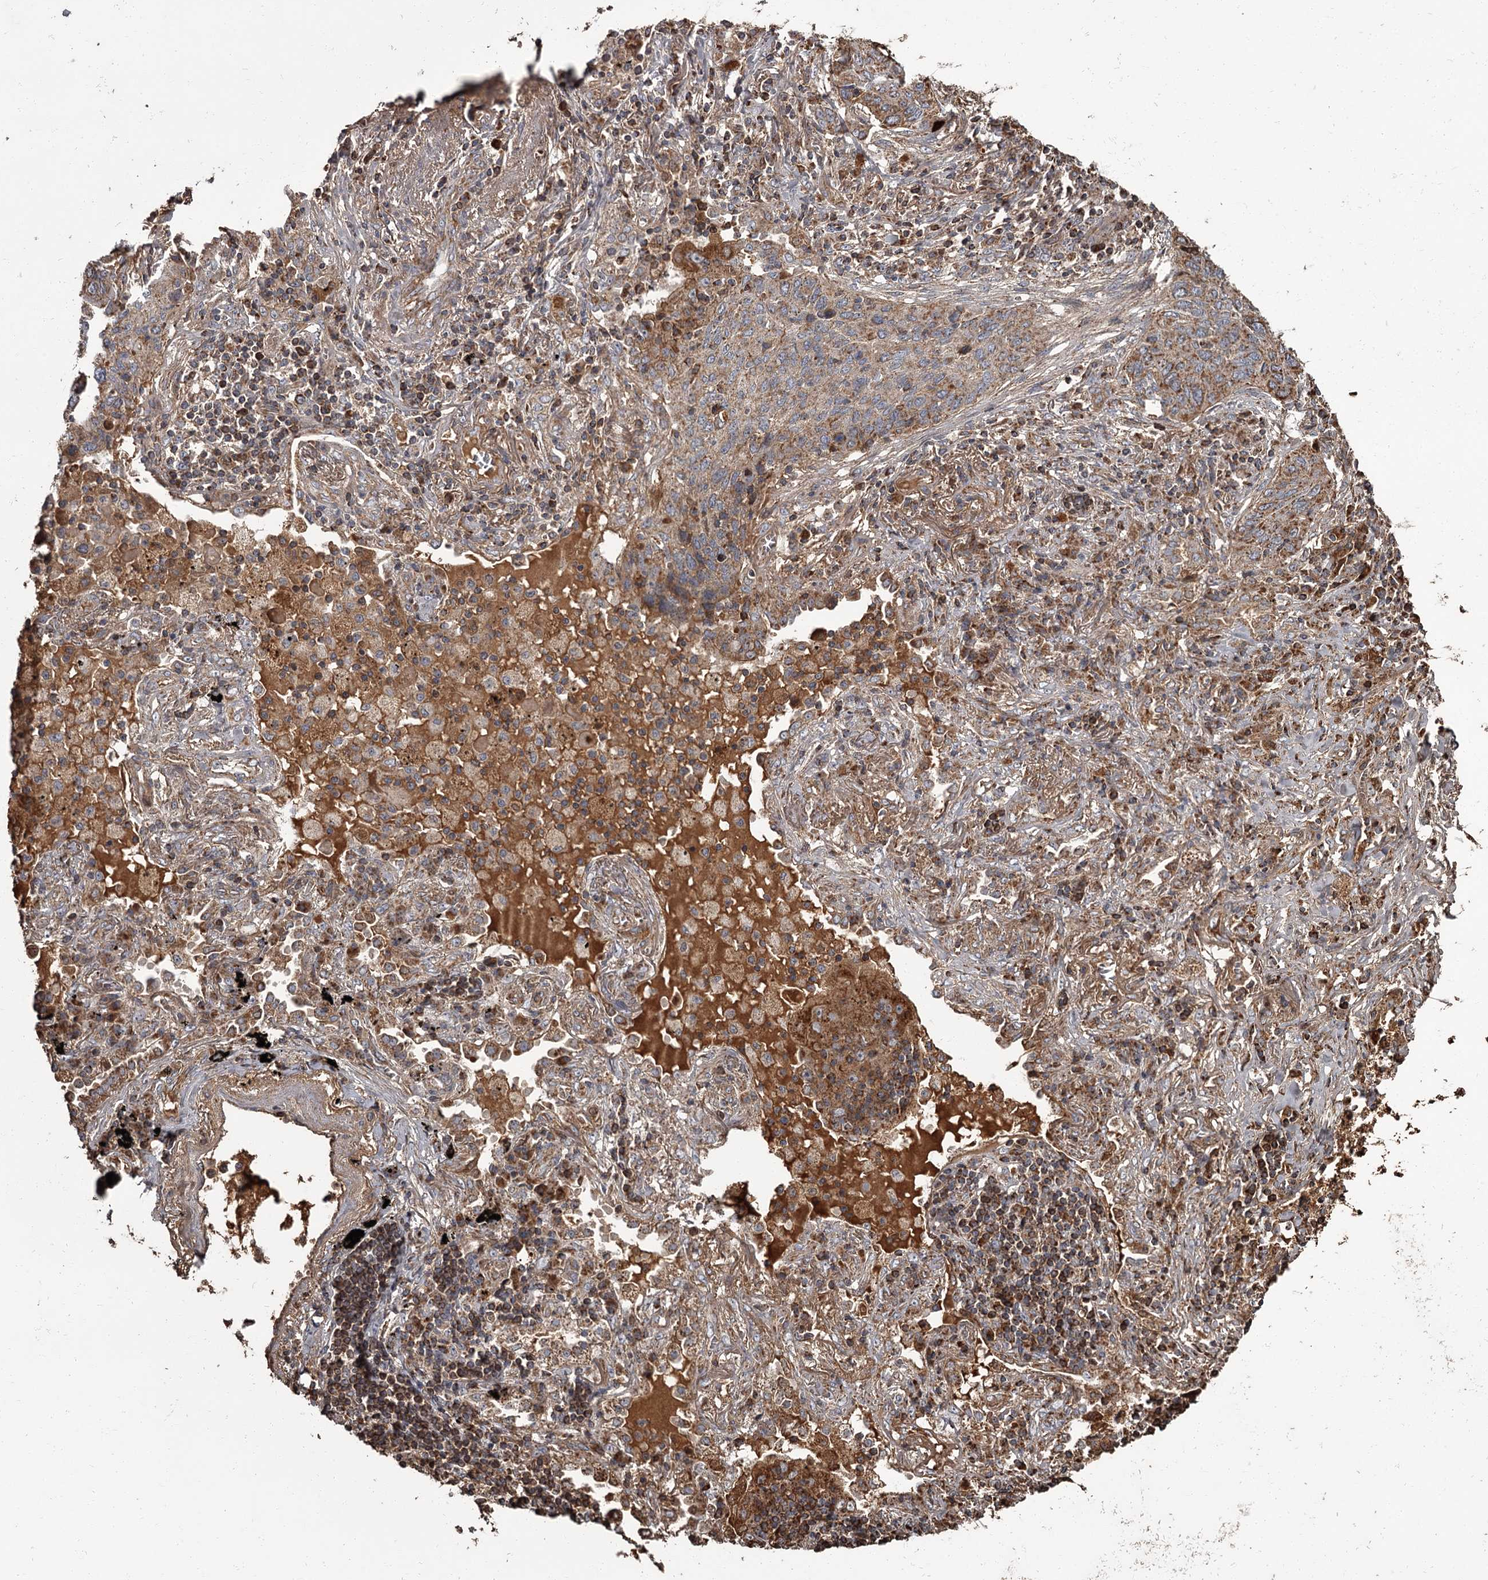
{"staining": {"intensity": "strong", "quantity": "<25%", "location": "cytoplasmic/membranous"}, "tissue": "lung cancer", "cell_type": "Tumor cells", "image_type": "cancer", "snomed": [{"axis": "morphology", "description": "Squamous cell carcinoma, NOS"}, {"axis": "topography", "description": "Lung"}], "caption": "Protein expression analysis of human lung cancer (squamous cell carcinoma) reveals strong cytoplasmic/membranous positivity in approximately <25% of tumor cells.", "gene": "THAP9", "patient": {"sex": "female", "age": 63}}